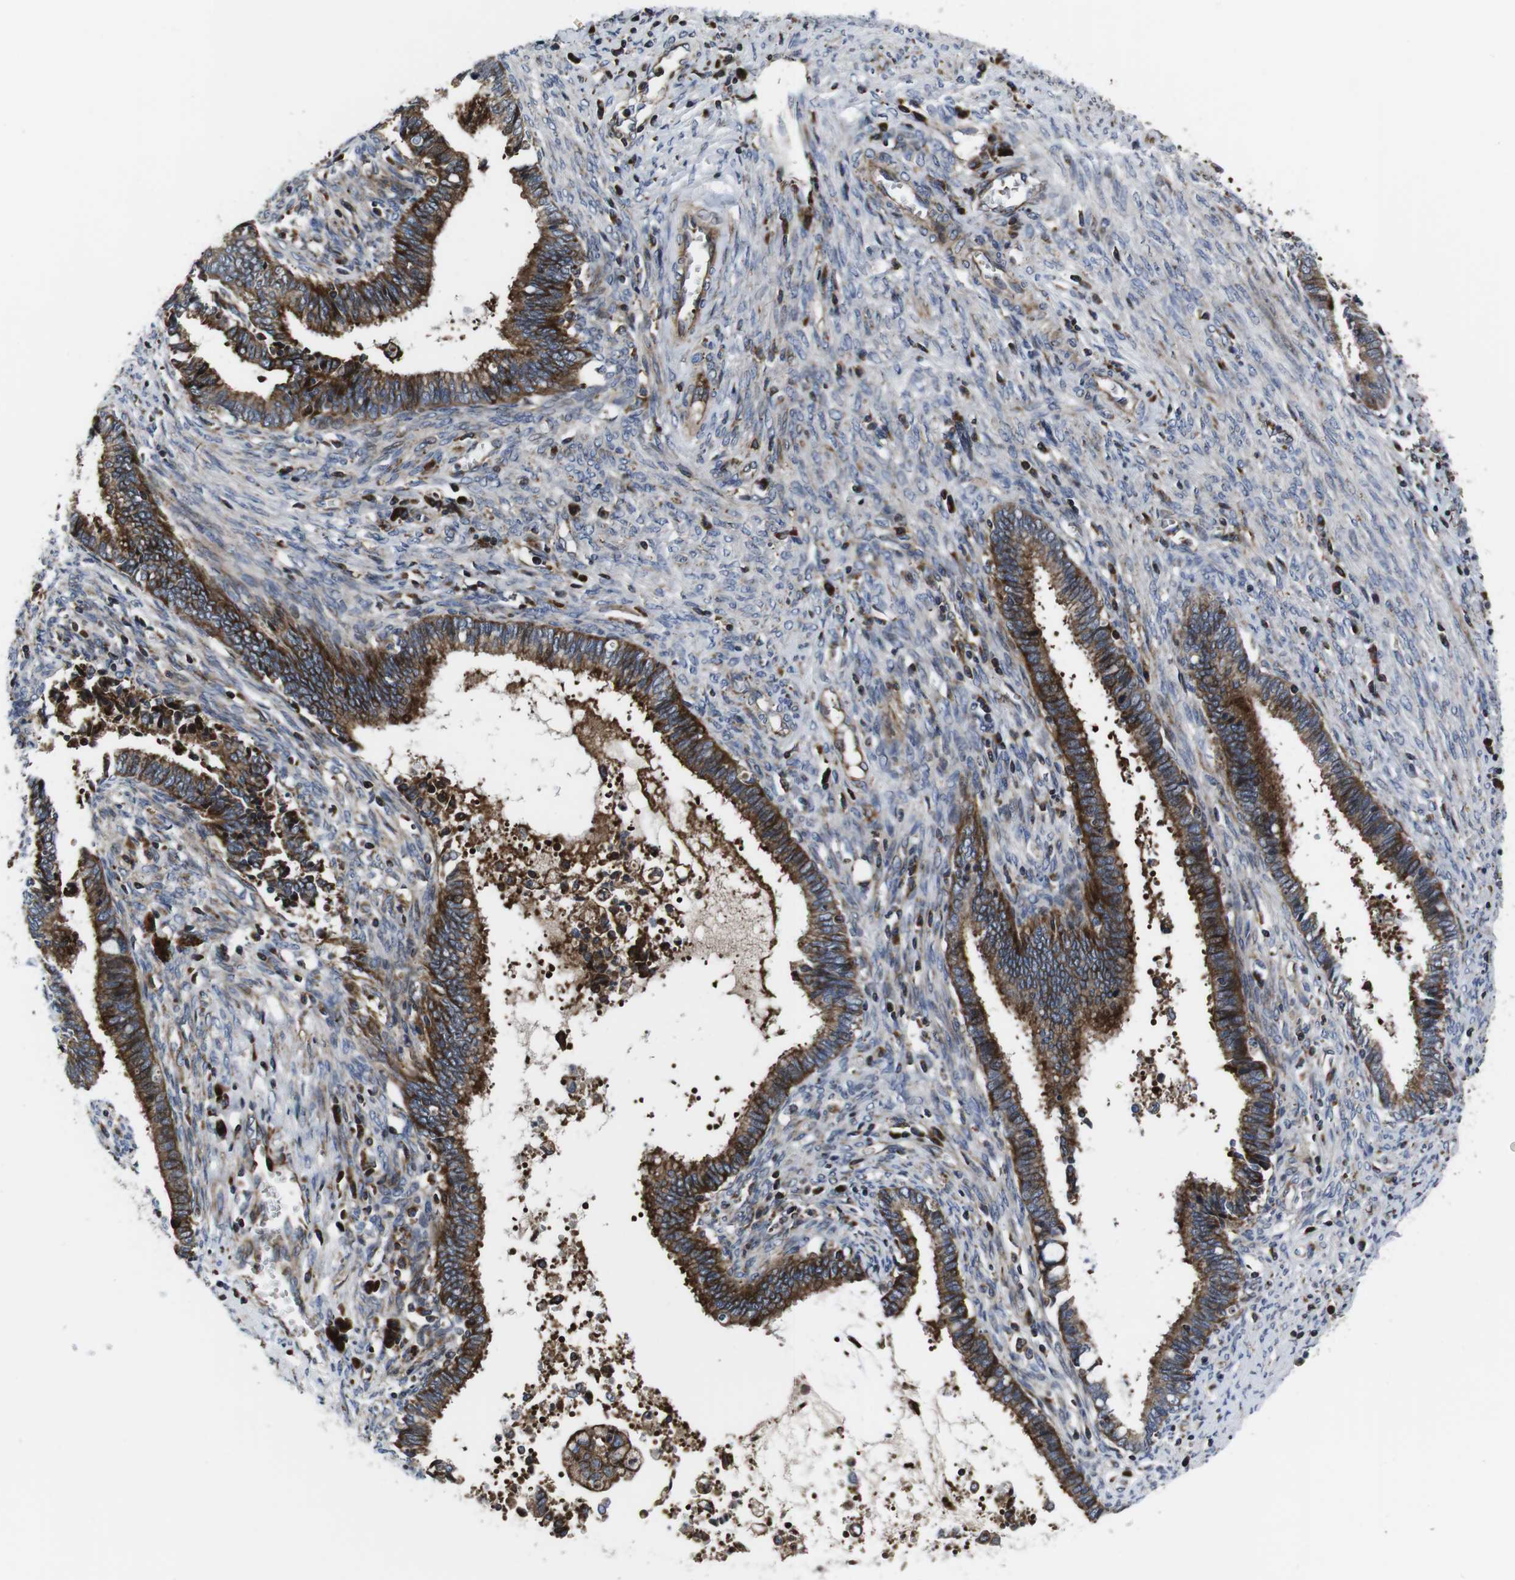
{"staining": {"intensity": "strong", "quantity": ">75%", "location": "cytoplasmic/membranous"}, "tissue": "cervical cancer", "cell_type": "Tumor cells", "image_type": "cancer", "snomed": [{"axis": "morphology", "description": "Adenocarcinoma, NOS"}, {"axis": "topography", "description": "Cervix"}], "caption": "This micrograph demonstrates immunohistochemistry (IHC) staining of cervical adenocarcinoma, with high strong cytoplasmic/membranous expression in about >75% of tumor cells.", "gene": "SMYD3", "patient": {"sex": "female", "age": 44}}